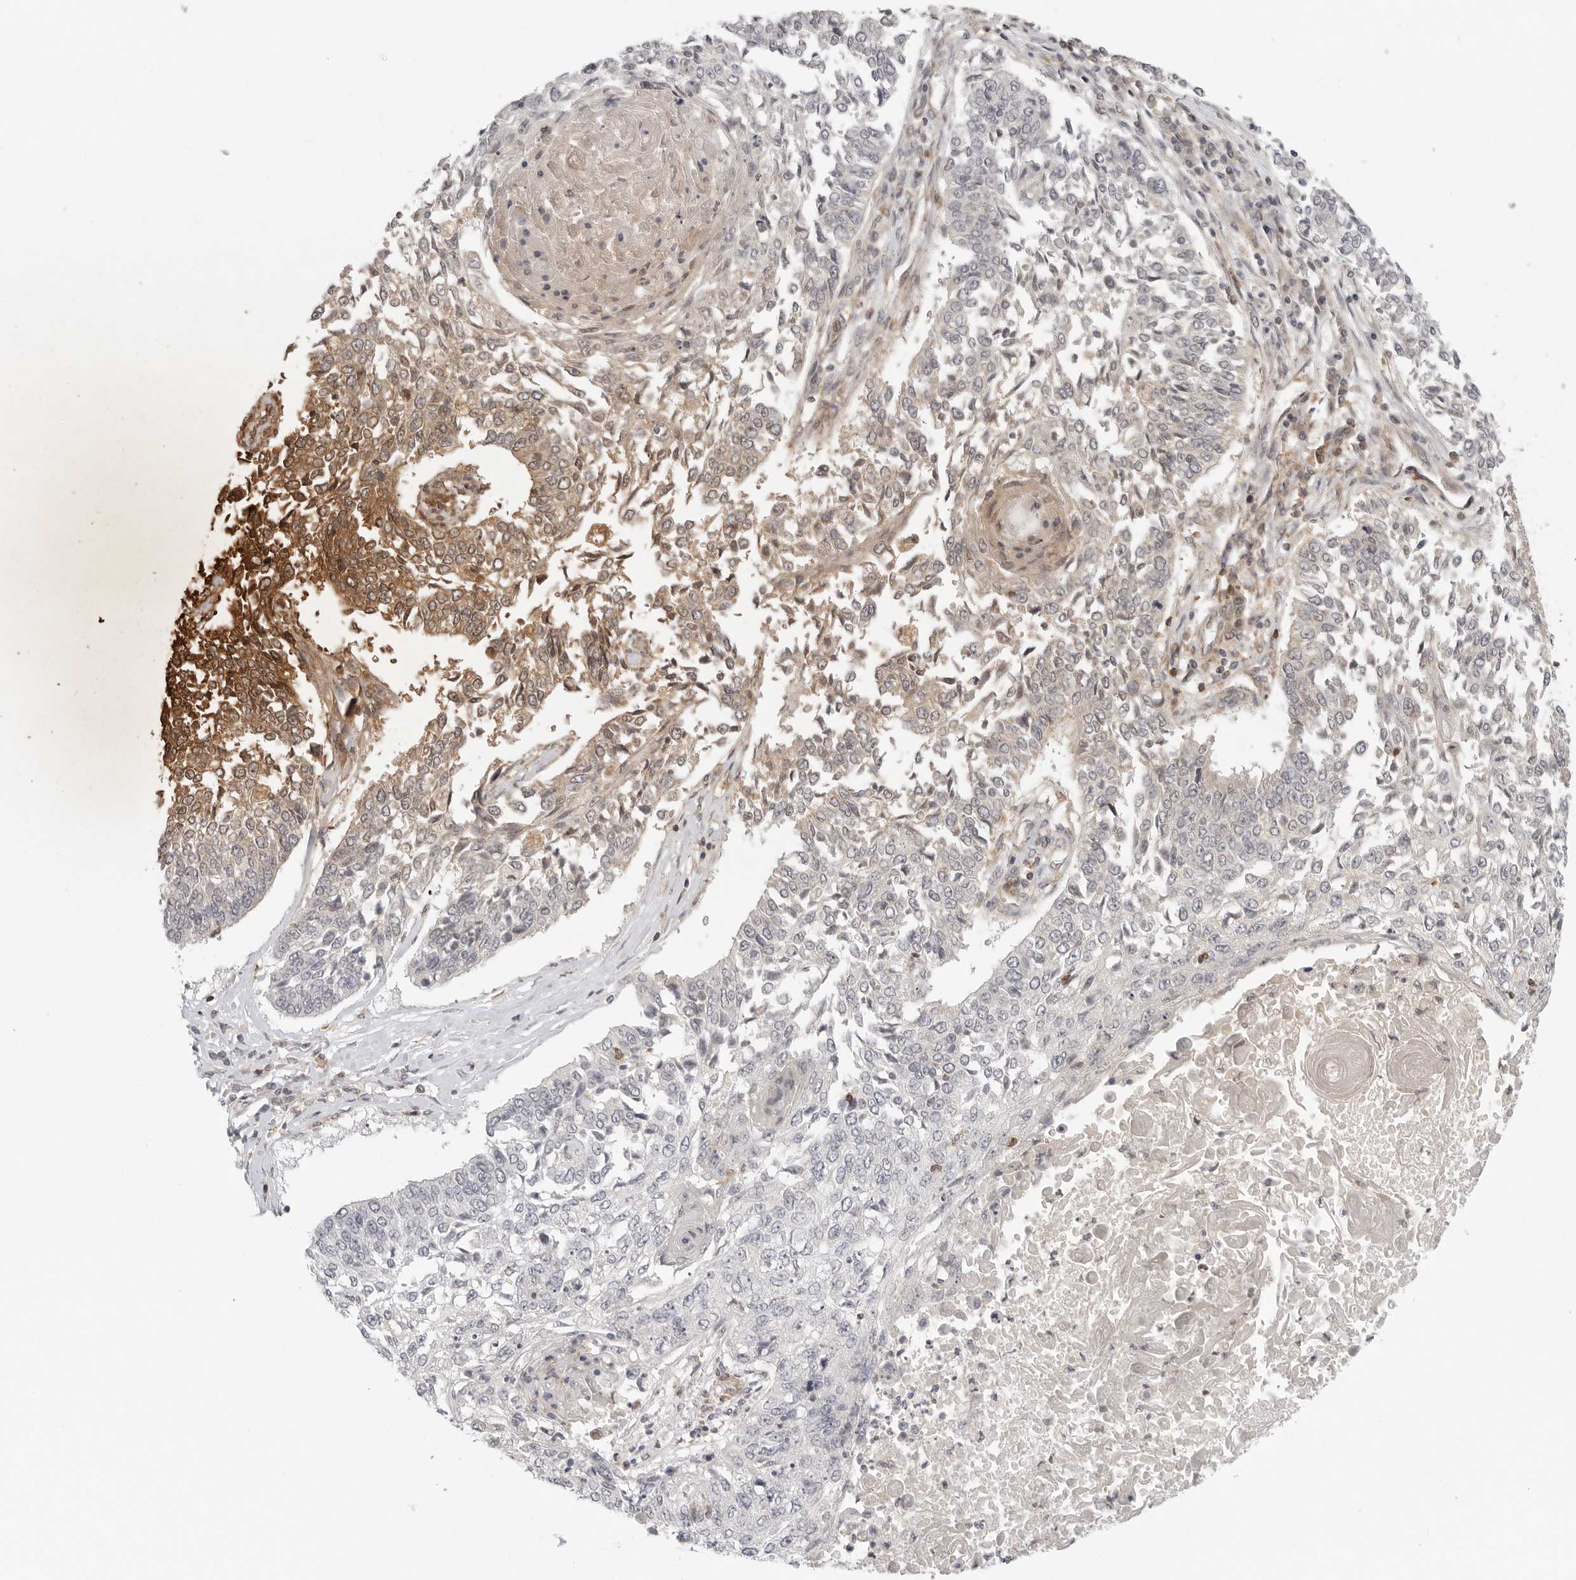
{"staining": {"intensity": "negative", "quantity": "none", "location": "none"}, "tissue": "lung cancer", "cell_type": "Tumor cells", "image_type": "cancer", "snomed": [{"axis": "morphology", "description": "Normal tissue, NOS"}, {"axis": "morphology", "description": "Squamous cell carcinoma, NOS"}, {"axis": "topography", "description": "Cartilage tissue"}, {"axis": "topography", "description": "Bronchus"}, {"axis": "topography", "description": "Lung"}, {"axis": "topography", "description": "Peripheral nerve tissue"}], "caption": "This is a histopathology image of immunohistochemistry (IHC) staining of squamous cell carcinoma (lung), which shows no expression in tumor cells.", "gene": "SH3KBP1", "patient": {"sex": "female", "age": 49}}